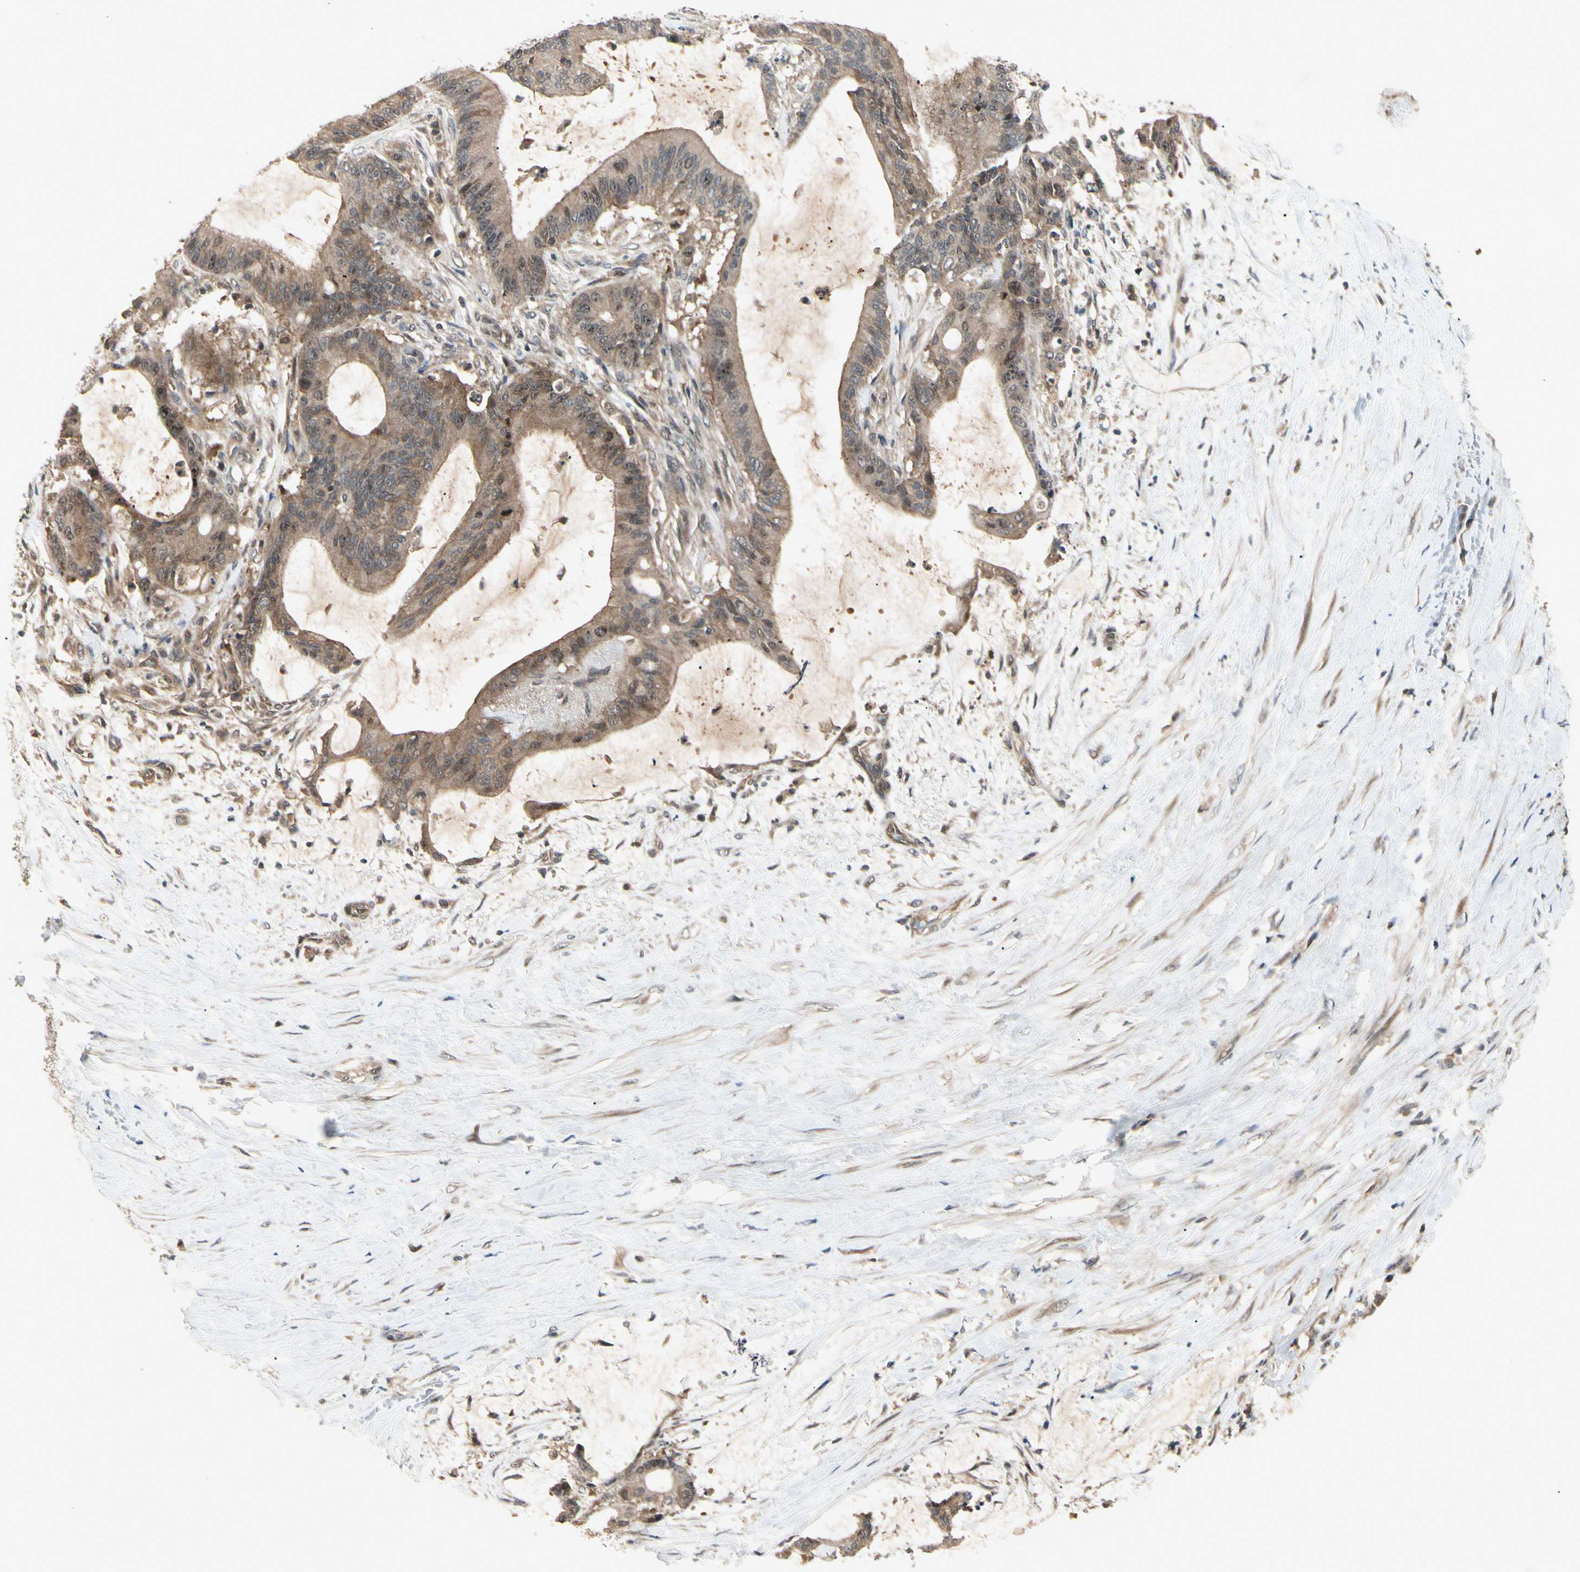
{"staining": {"intensity": "moderate", "quantity": ">75%", "location": "cytoplasmic/membranous,nuclear"}, "tissue": "liver cancer", "cell_type": "Tumor cells", "image_type": "cancer", "snomed": [{"axis": "morphology", "description": "Cholangiocarcinoma"}, {"axis": "topography", "description": "Liver"}], "caption": "Cholangiocarcinoma (liver) stained for a protein (brown) exhibits moderate cytoplasmic/membranous and nuclear positive staining in about >75% of tumor cells.", "gene": "RNF14", "patient": {"sex": "female", "age": 73}}